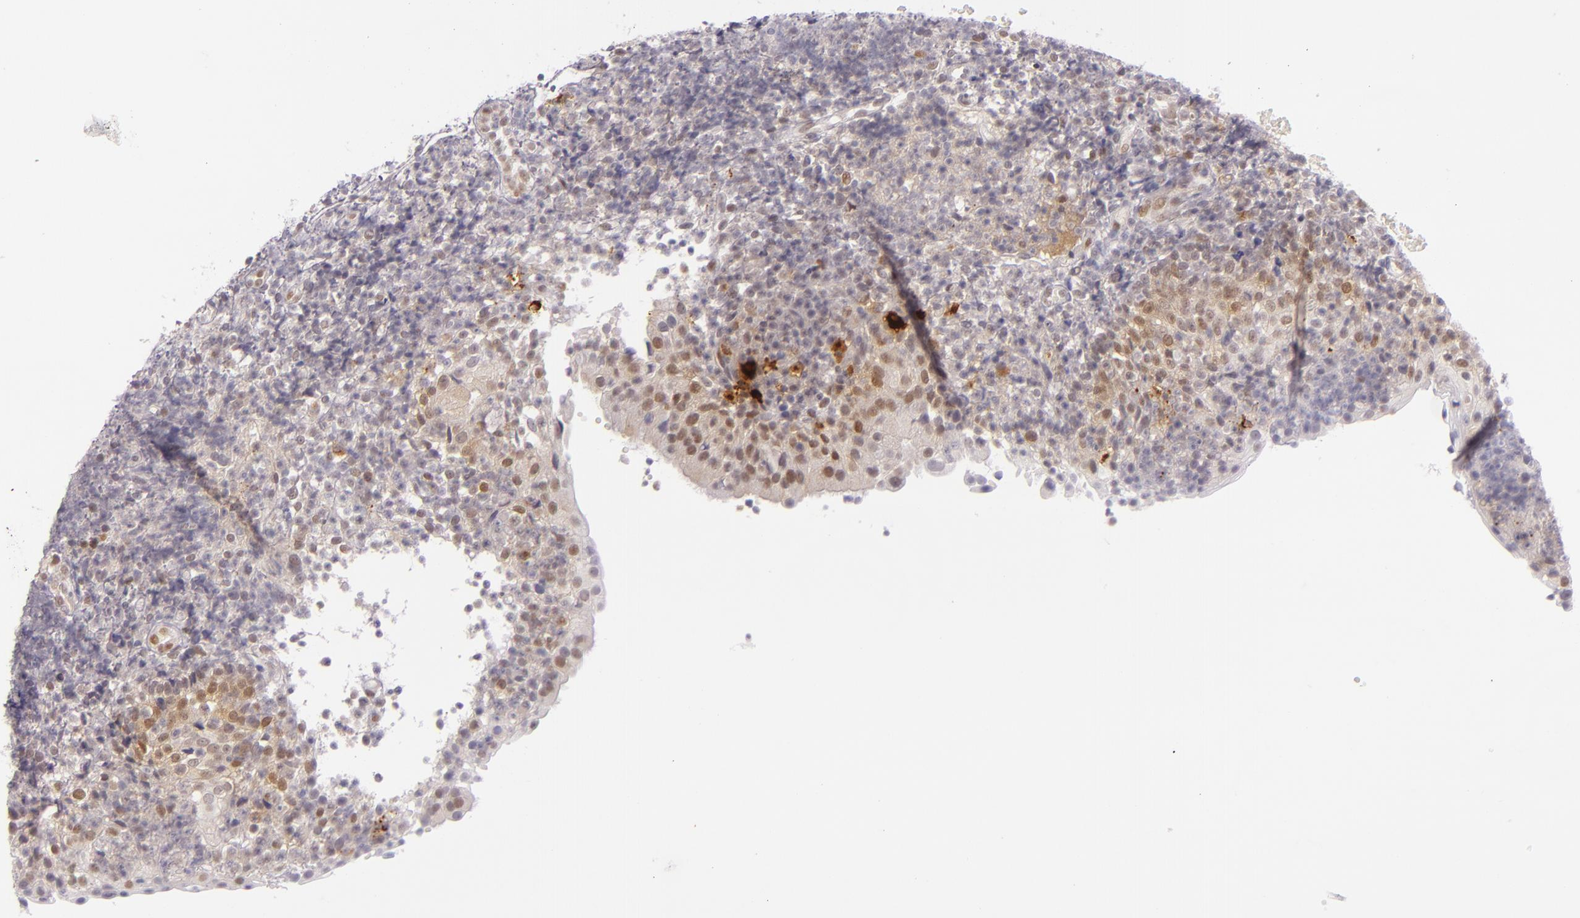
{"staining": {"intensity": "moderate", "quantity": "25%-75%", "location": "cytoplasmic/membranous,nuclear"}, "tissue": "tonsil", "cell_type": "Germinal center cells", "image_type": "normal", "snomed": [{"axis": "morphology", "description": "Normal tissue, NOS"}, {"axis": "topography", "description": "Tonsil"}], "caption": "An immunohistochemistry (IHC) micrograph of normal tissue is shown. Protein staining in brown labels moderate cytoplasmic/membranous,nuclear positivity in tonsil within germinal center cells.", "gene": "CSE1L", "patient": {"sex": "female", "age": 40}}